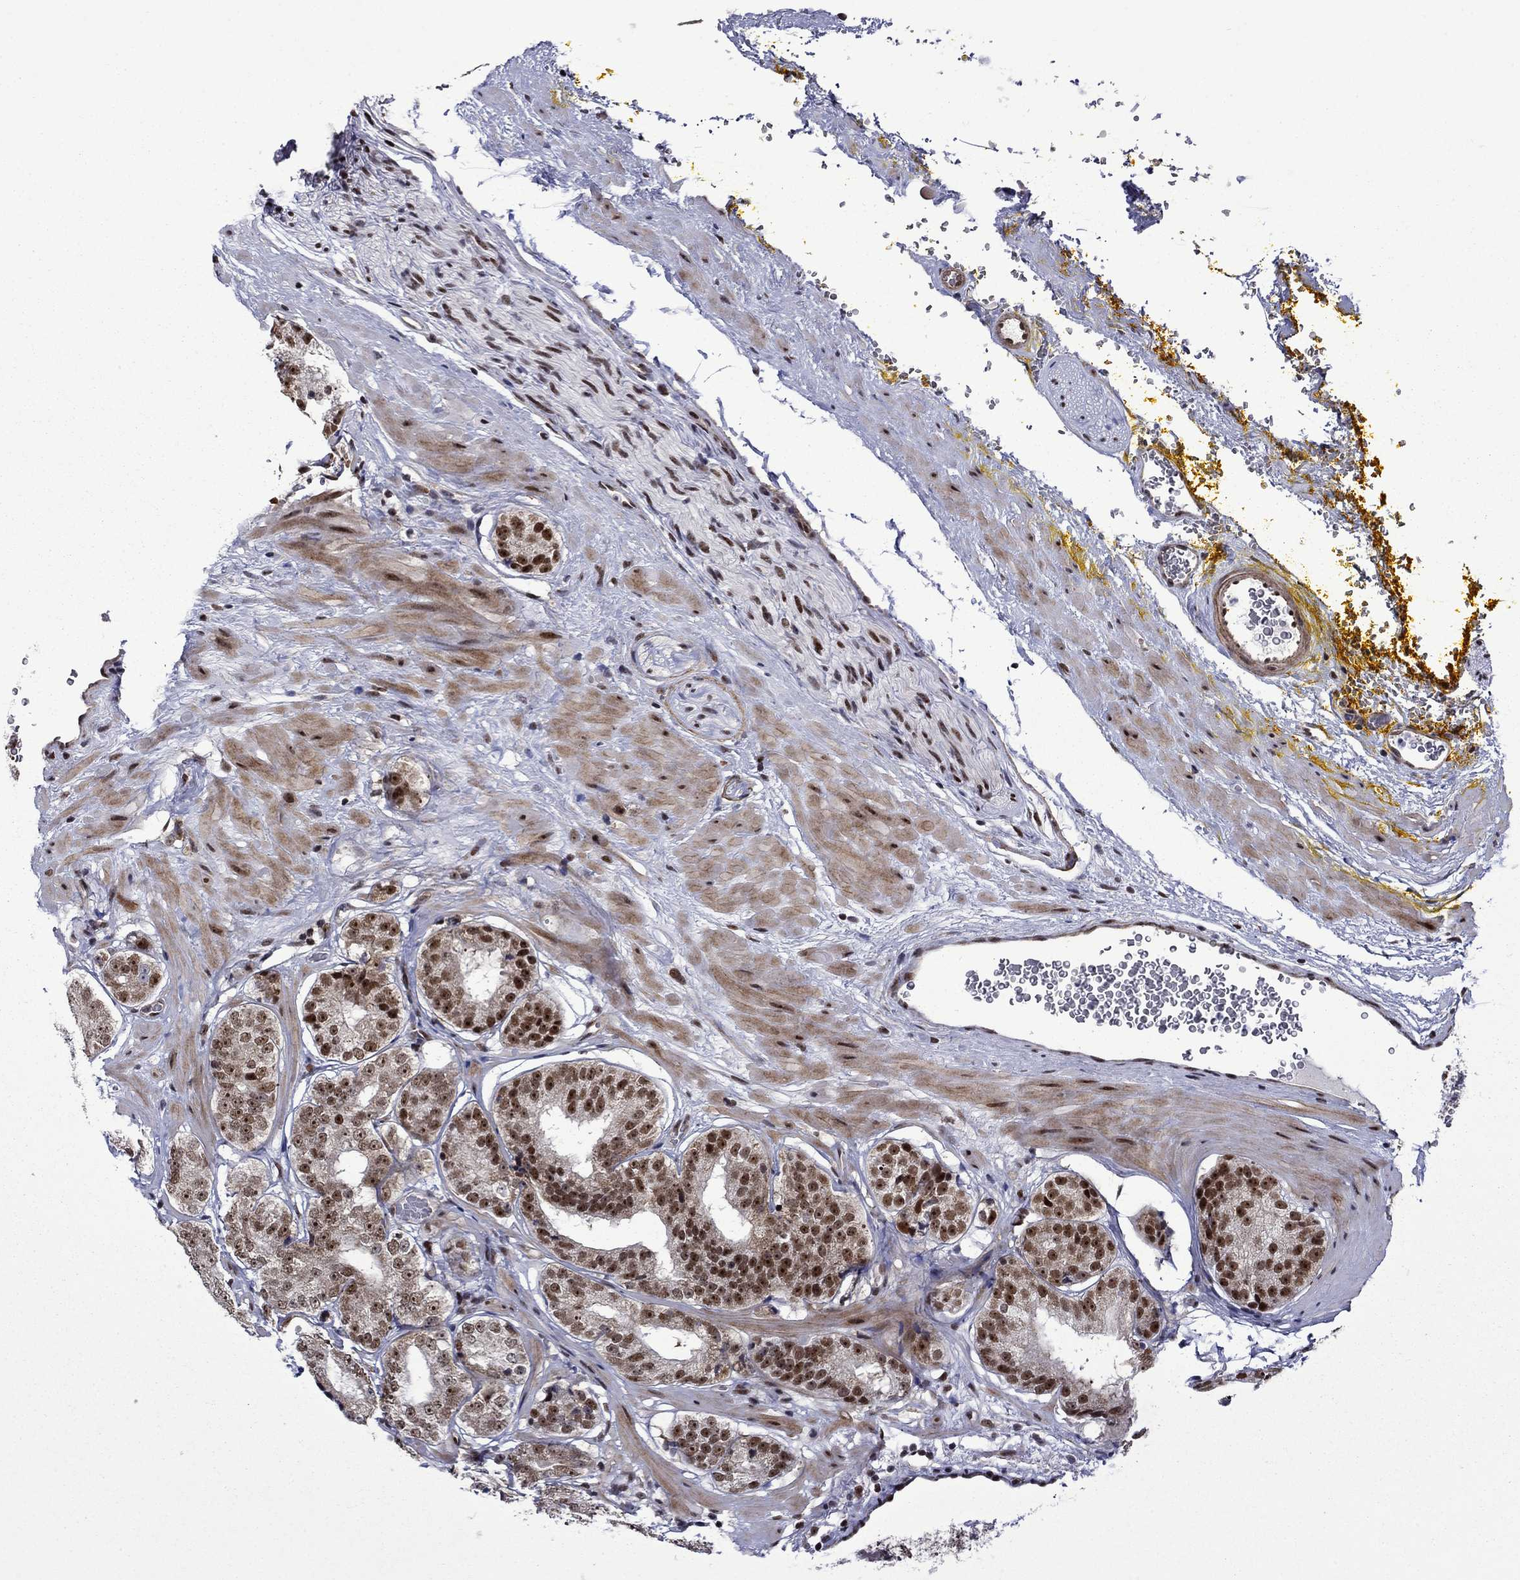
{"staining": {"intensity": "strong", "quantity": "<25%", "location": "nuclear"}, "tissue": "prostate cancer", "cell_type": "Tumor cells", "image_type": "cancer", "snomed": [{"axis": "morphology", "description": "Adenocarcinoma, Low grade"}, {"axis": "topography", "description": "Prostate"}], "caption": "Immunohistochemistry (IHC) photomicrograph of neoplastic tissue: human prostate cancer (low-grade adenocarcinoma) stained using immunohistochemistry reveals medium levels of strong protein expression localized specifically in the nuclear of tumor cells, appearing as a nuclear brown color.", "gene": "SURF2", "patient": {"sex": "male", "age": 60}}